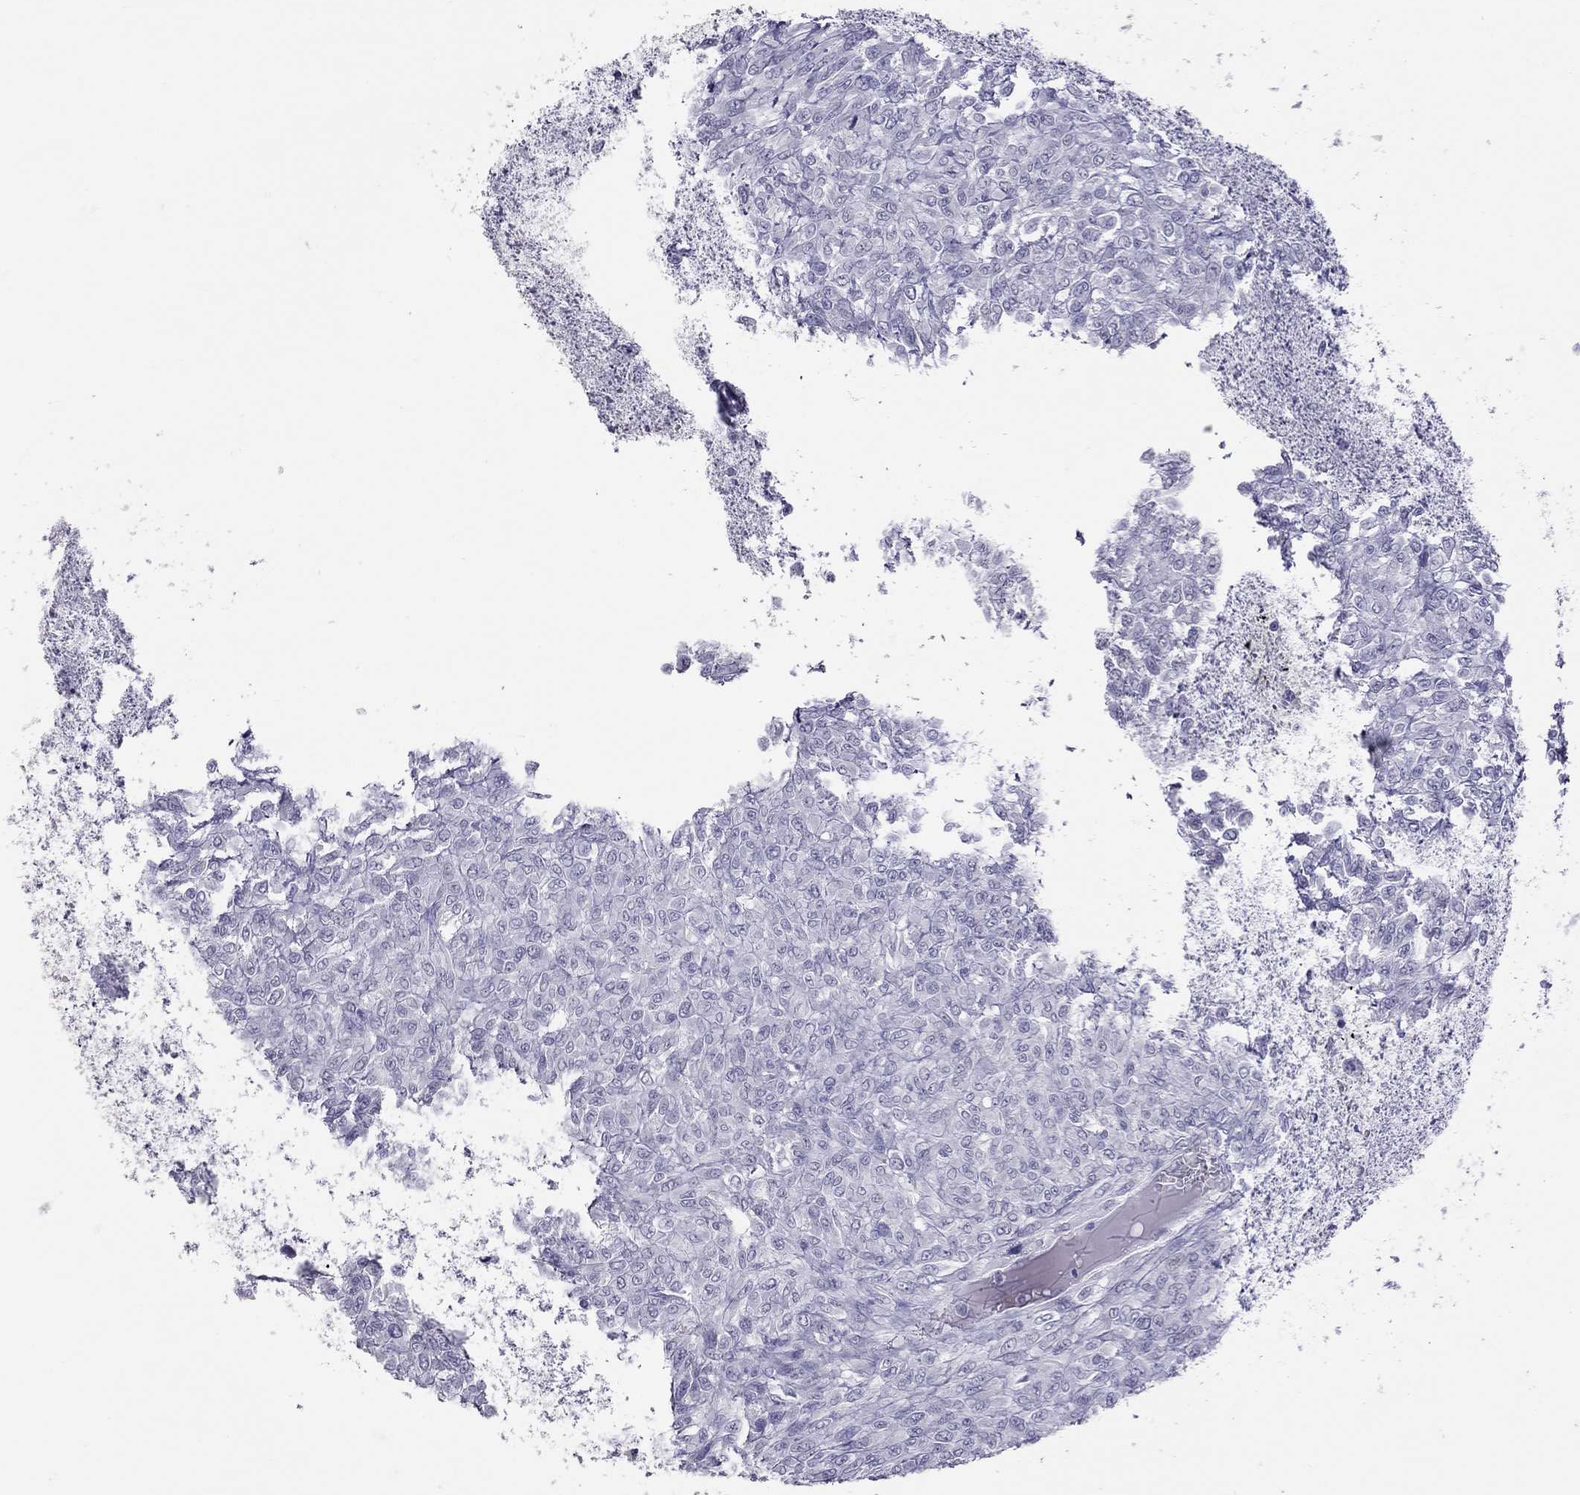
{"staining": {"intensity": "negative", "quantity": "none", "location": "none"}, "tissue": "renal cancer", "cell_type": "Tumor cells", "image_type": "cancer", "snomed": [{"axis": "morphology", "description": "Adenocarcinoma, NOS"}, {"axis": "topography", "description": "Kidney"}], "caption": "This is an immunohistochemistry micrograph of renal cancer. There is no staining in tumor cells.", "gene": "MUC16", "patient": {"sex": "male", "age": 58}}